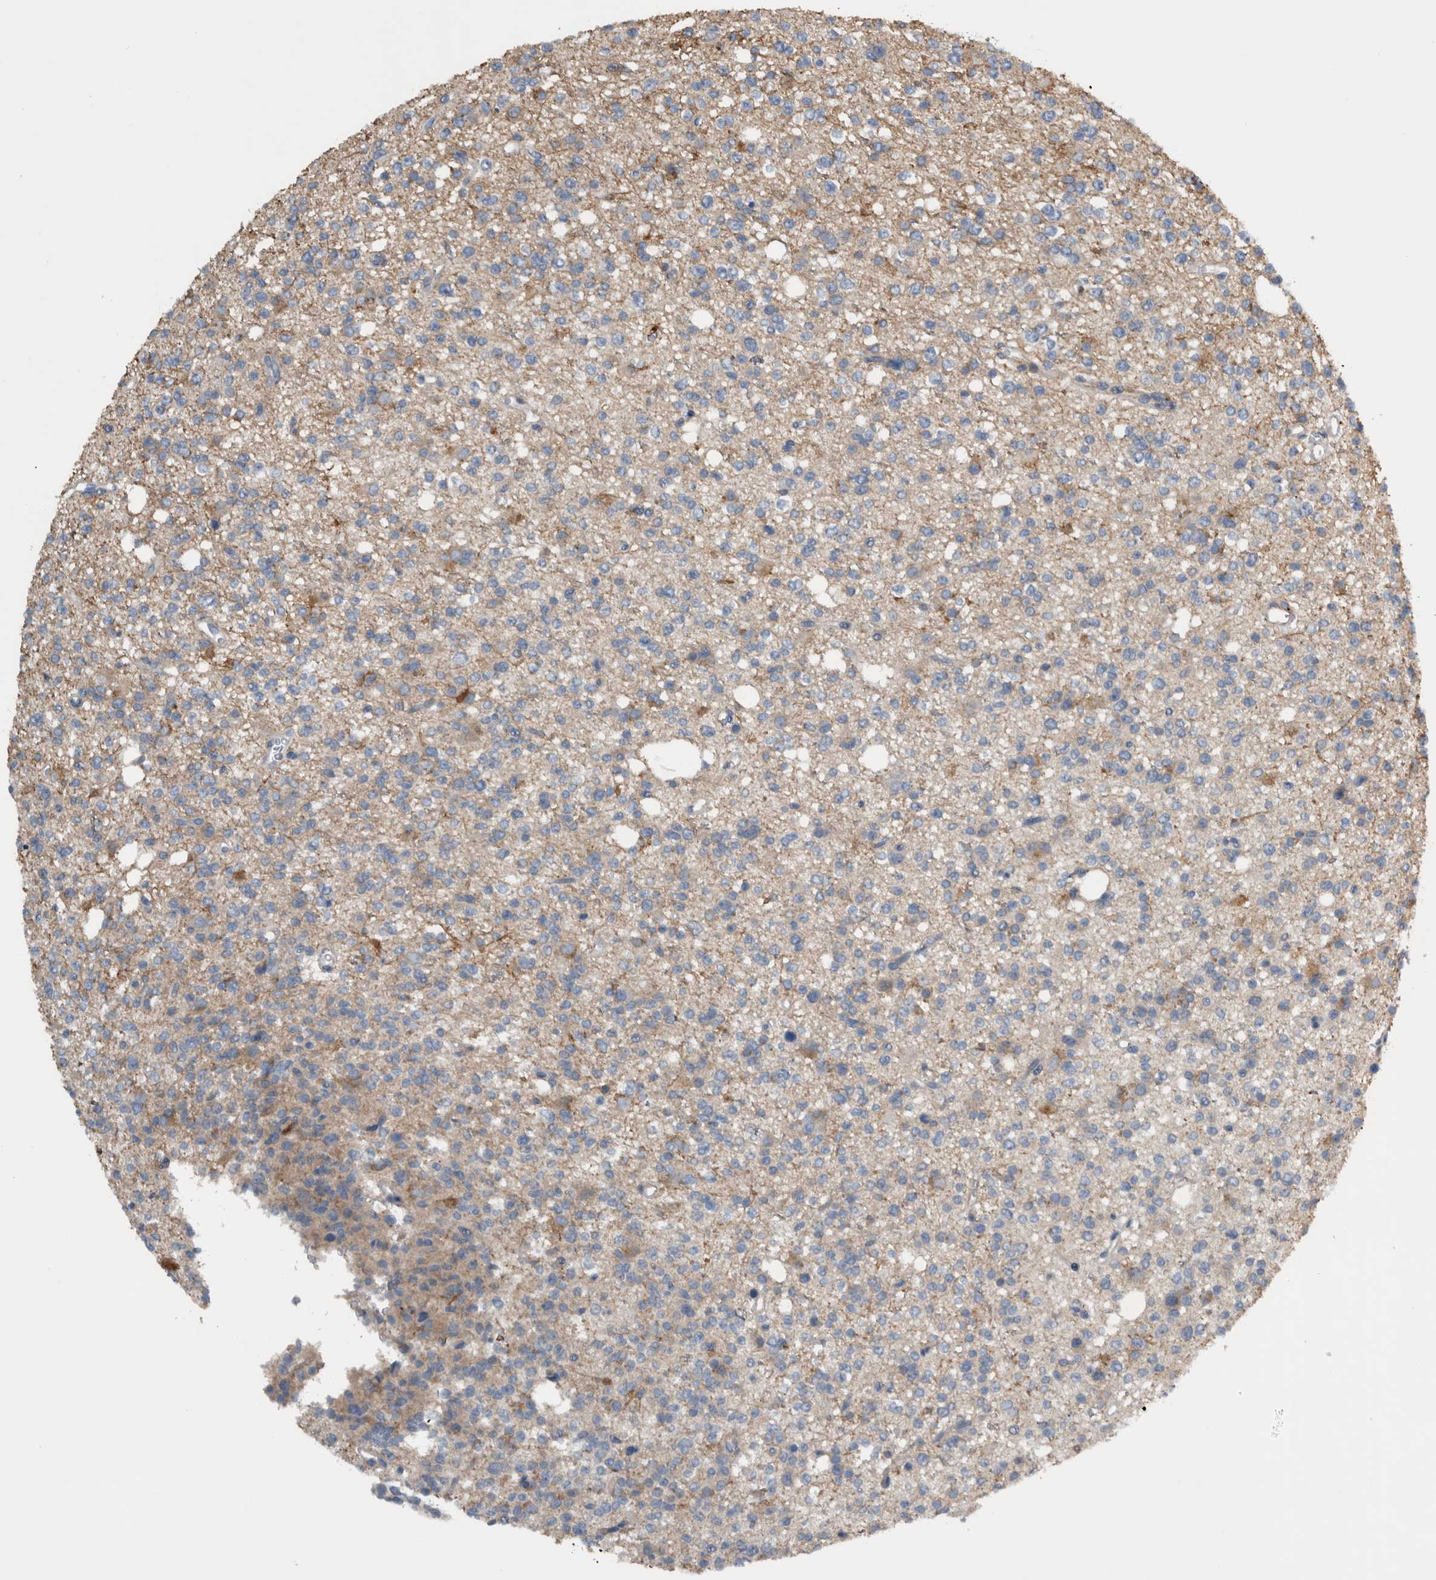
{"staining": {"intensity": "weak", "quantity": "<25%", "location": "cytoplasmic/membranous"}, "tissue": "glioma", "cell_type": "Tumor cells", "image_type": "cancer", "snomed": [{"axis": "morphology", "description": "Glioma, malignant, High grade"}, {"axis": "topography", "description": "Brain"}], "caption": "Immunohistochemistry (IHC) of malignant high-grade glioma displays no positivity in tumor cells.", "gene": "NT5C2", "patient": {"sex": "female", "age": 62}}